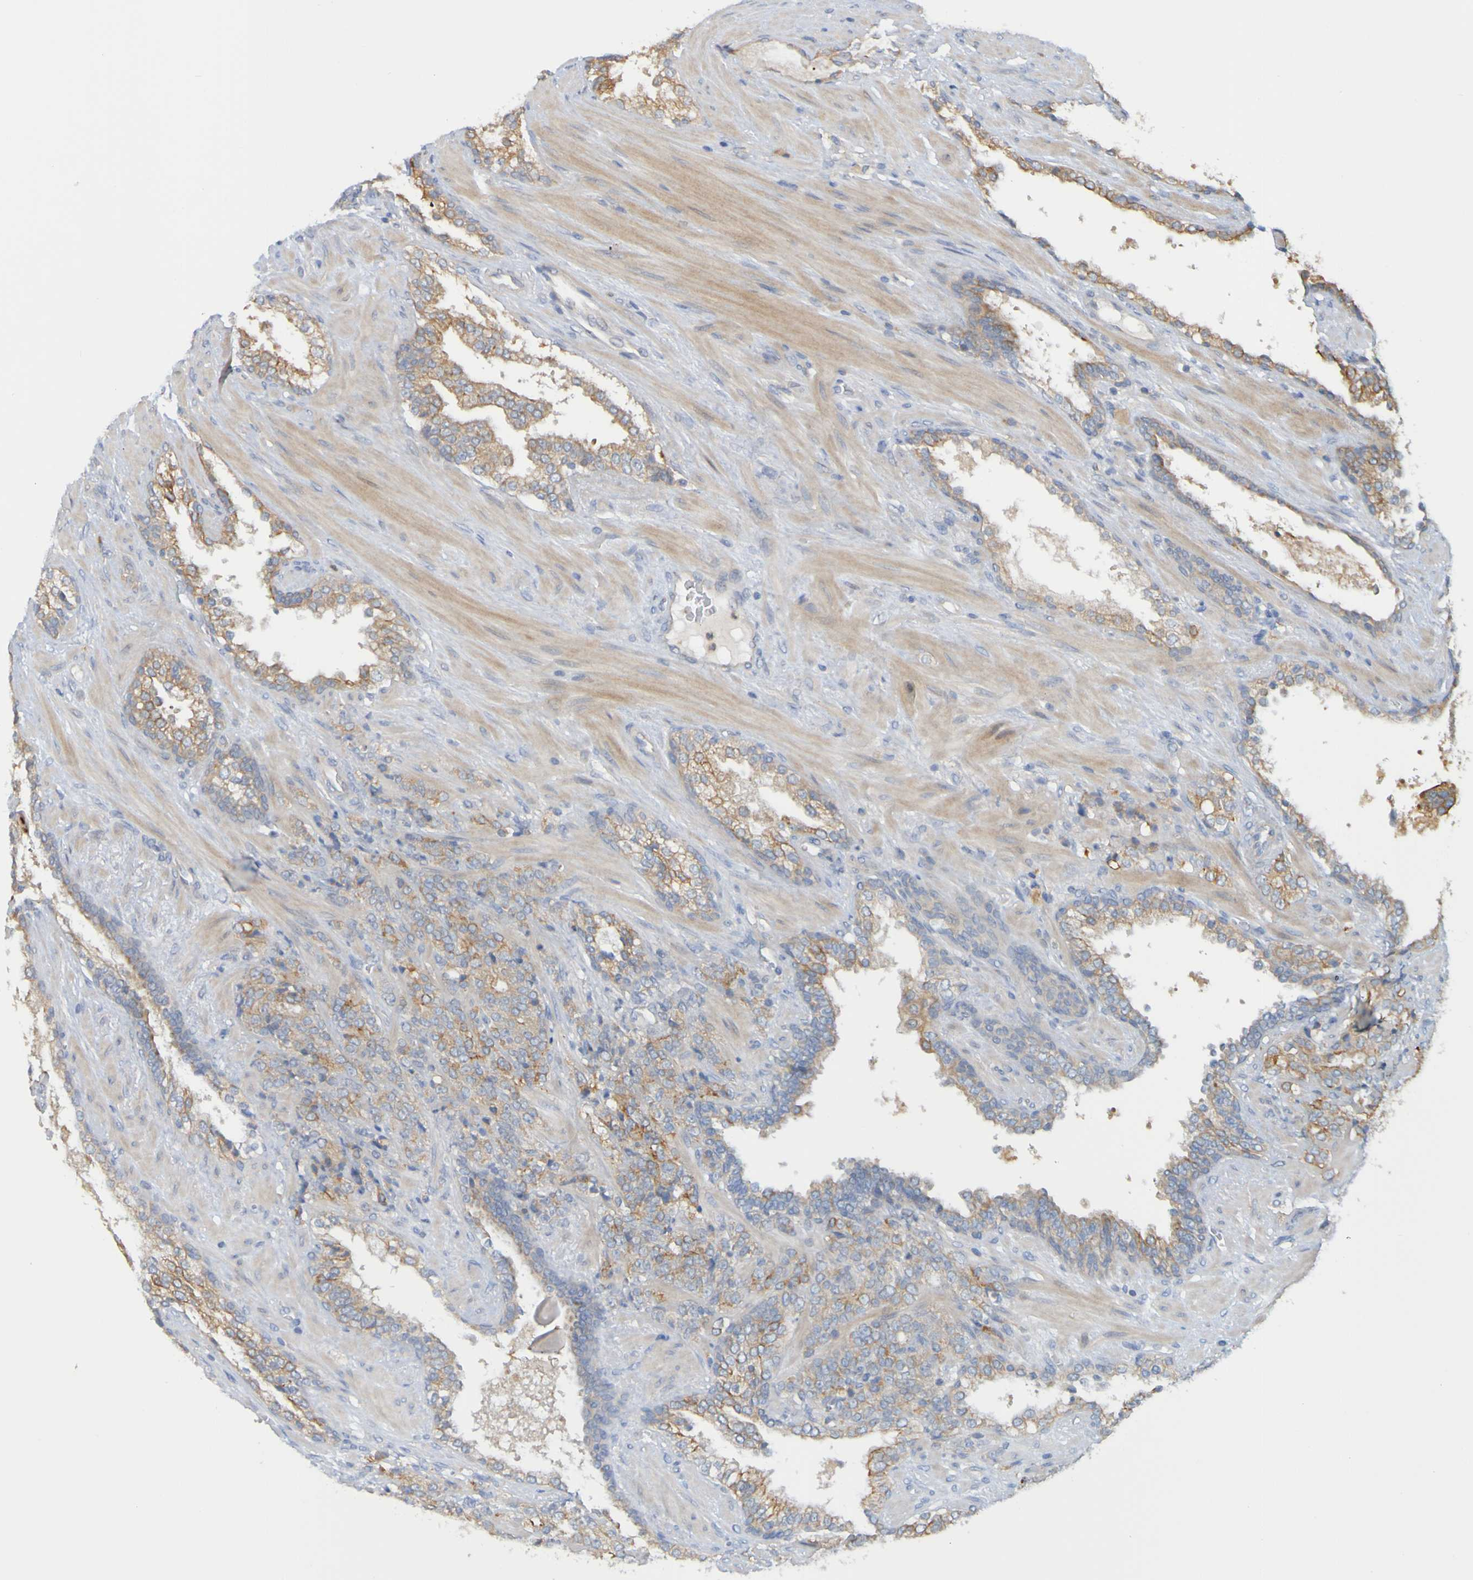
{"staining": {"intensity": "moderate", "quantity": ">75%", "location": "cytoplasmic/membranous"}, "tissue": "prostate cancer", "cell_type": "Tumor cells", "image_type": "cancer", "snomed": [{"axis": "morphology", "description": "Adenocarcinoma, High grade"}, {"axis": "topography", "description": "Prostate"}], "caption": "This image displays immunohistochemistry (IHC) staining of adenocarcinoma (high-grade) (prostate), with medium moderate cytoplasmic/membranous positivity in approximately >75% of tumor cells.", "gene": "NAV2", "patient": {"sex": "male", "age": 71}}